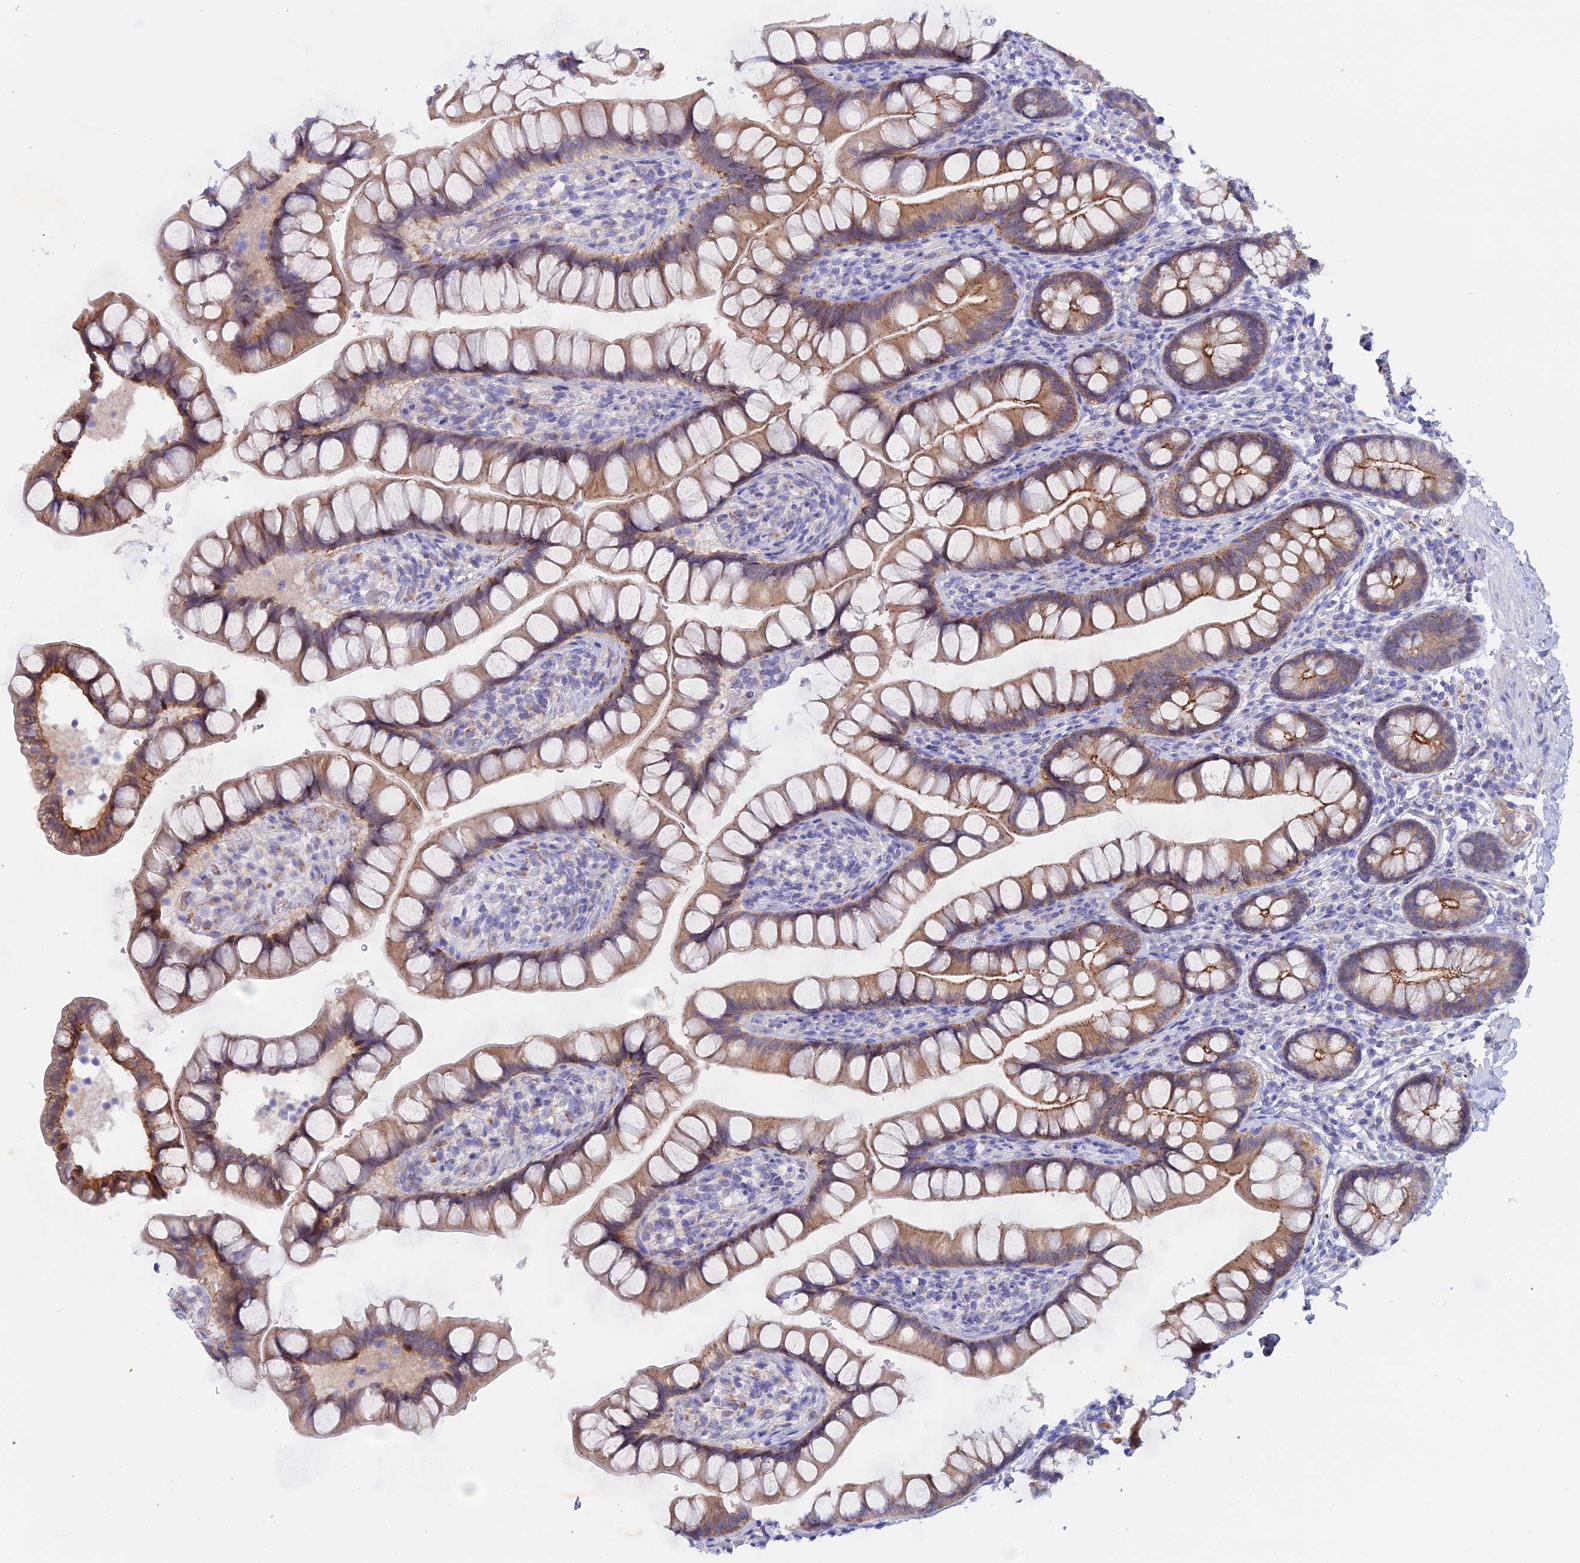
{"staining": {"intensity": "moderate", "quantity": ">75%", "location": "cytoplasmic/membranous"}, "tissue": "small intestine", "cell_type": "Glandular cells", "image_type": "normal", "snomed": [{"axis": "morphology", "description": "Normal tissue, NOS"}, {"axis": "topography", "description": "Small intestine"}], "caption": "Immunohistochemistry (IHC) staining of normal small intestine, which reveals medium levels of moderate cytoplasmic/membranous expression in approximately >75% of glandular cells indicating moderate cytoplasmic/membranous protein expression. The staining was performed using DAB (brown) for protein detection and nuclei were counterstained in hematoxylin (blue).", "gene": "GK5", "patient": {"sex": "male", "age": 70}}